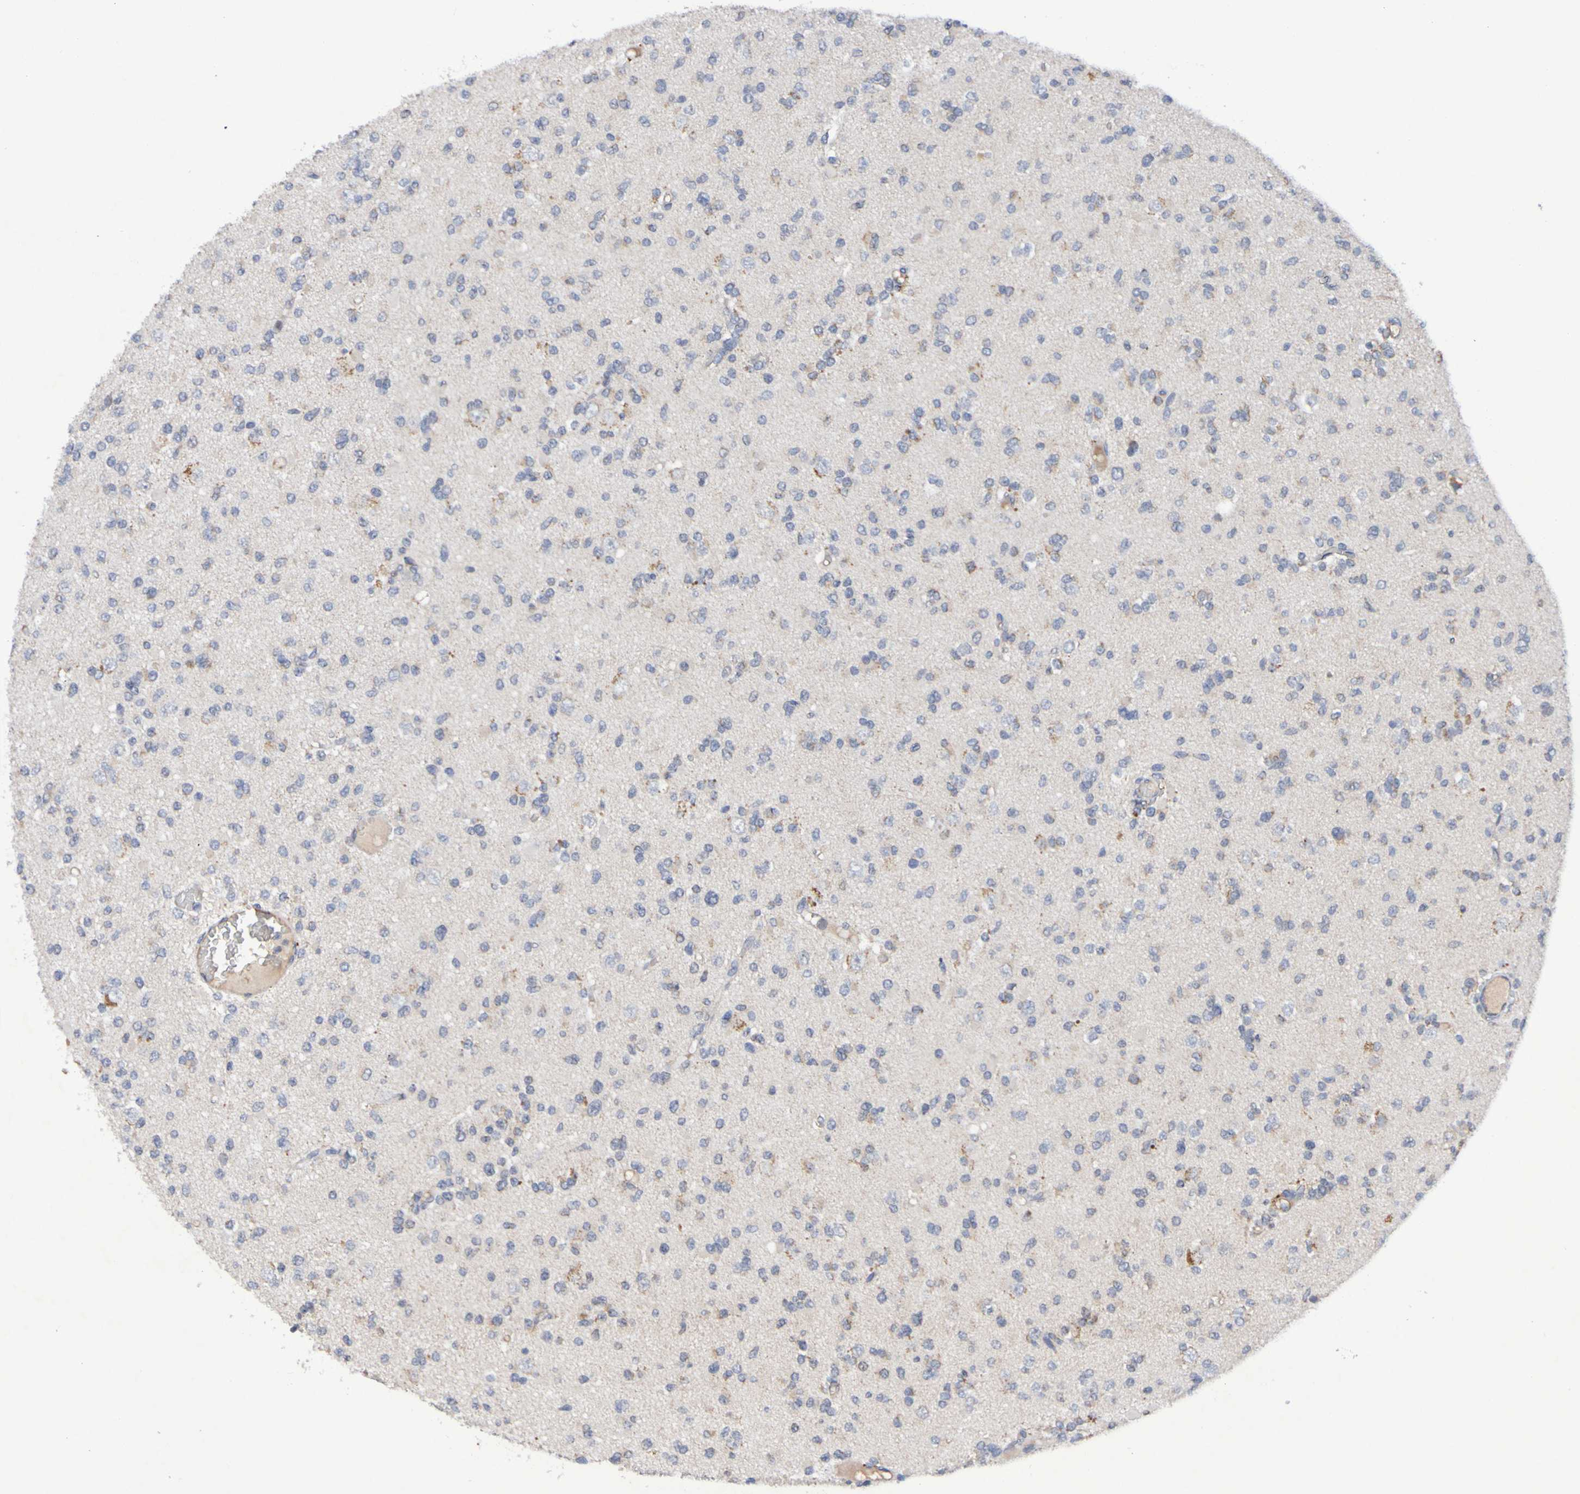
{"staining": {"intensity": "moderate", "quantity": "<25%", "location": "cytoplasmic/membranous"}, "tissue": "glioma", "cell_type": "Tumor cells", "image_type": "cancer", "snomed": [{"axis": "morphology", "description": "Glioma, malignant, Low grade"}, {"axis": "topography", "description": "Brain"}], "caption": "IHC of human low-grade glioma (malignant) displays low levels of moderate cytoplasmic/membranous staining in approximately <25% of tumor cells.", "gene": "PTP4A2", "patient": {"sex": "female", "age": 22}}